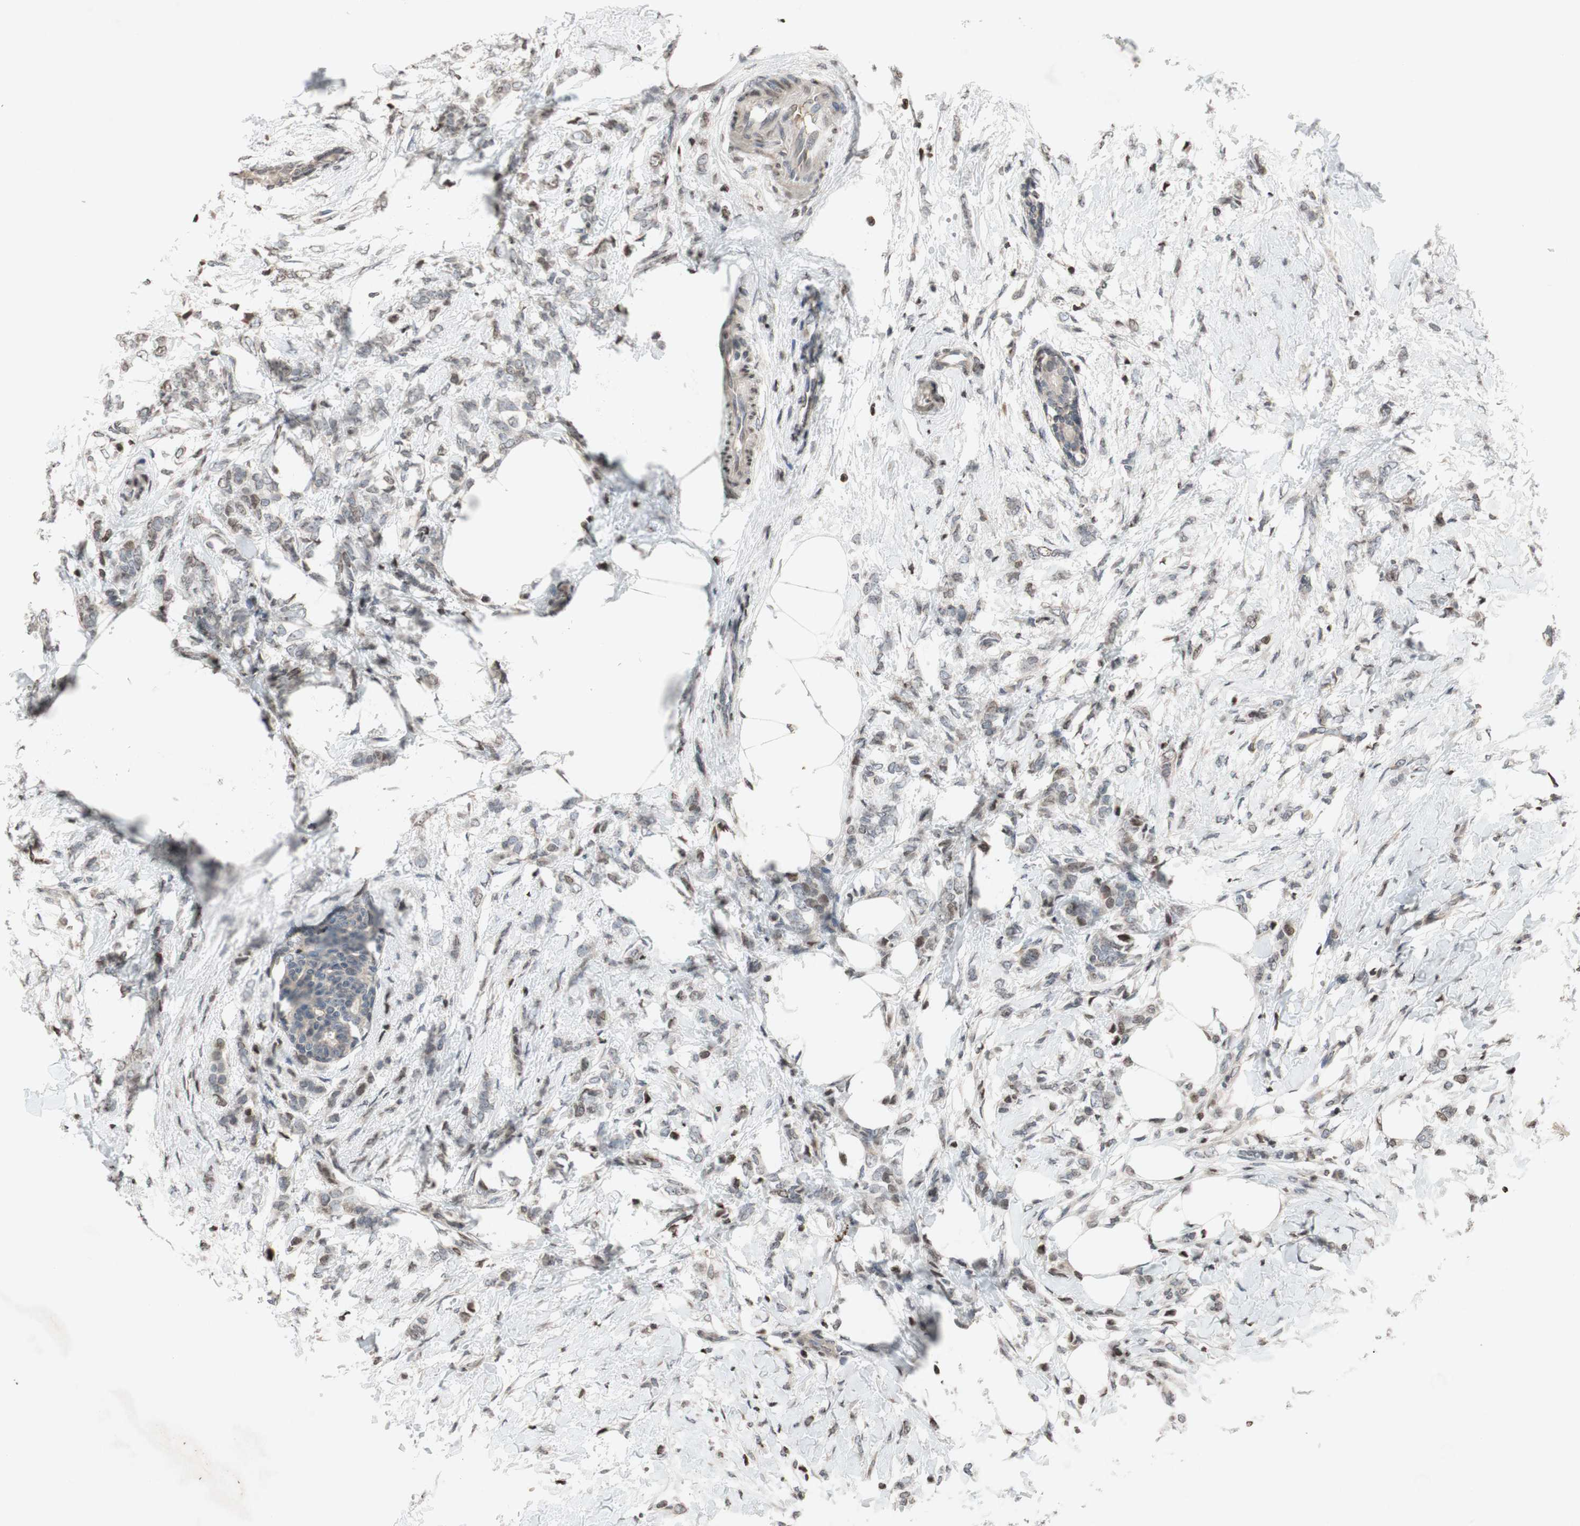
{"staining": {"intensity": "weak", "quantity": "25%-75%", "location": "nuclear"}, "tissue": "breast cancer", "cell_type": "Tumor cells", "image_type": "cancer", "snomed": [{"axis": "morphology", "description": "Lobular carcinoma, in situ"}, {"axis": "morphology", "description": "Lobular carcinoma"}, {"axis": "topography", "description": "Breast"}], "caption": "Breast lobular carcinoma in situ tissue demonstrates weak nuclear expression in approximately 25%-75% of tumor cells, visualized by immunohistochemistry.", "gene": "MCM6", "patient": {"sex": "female", "age": 41}}